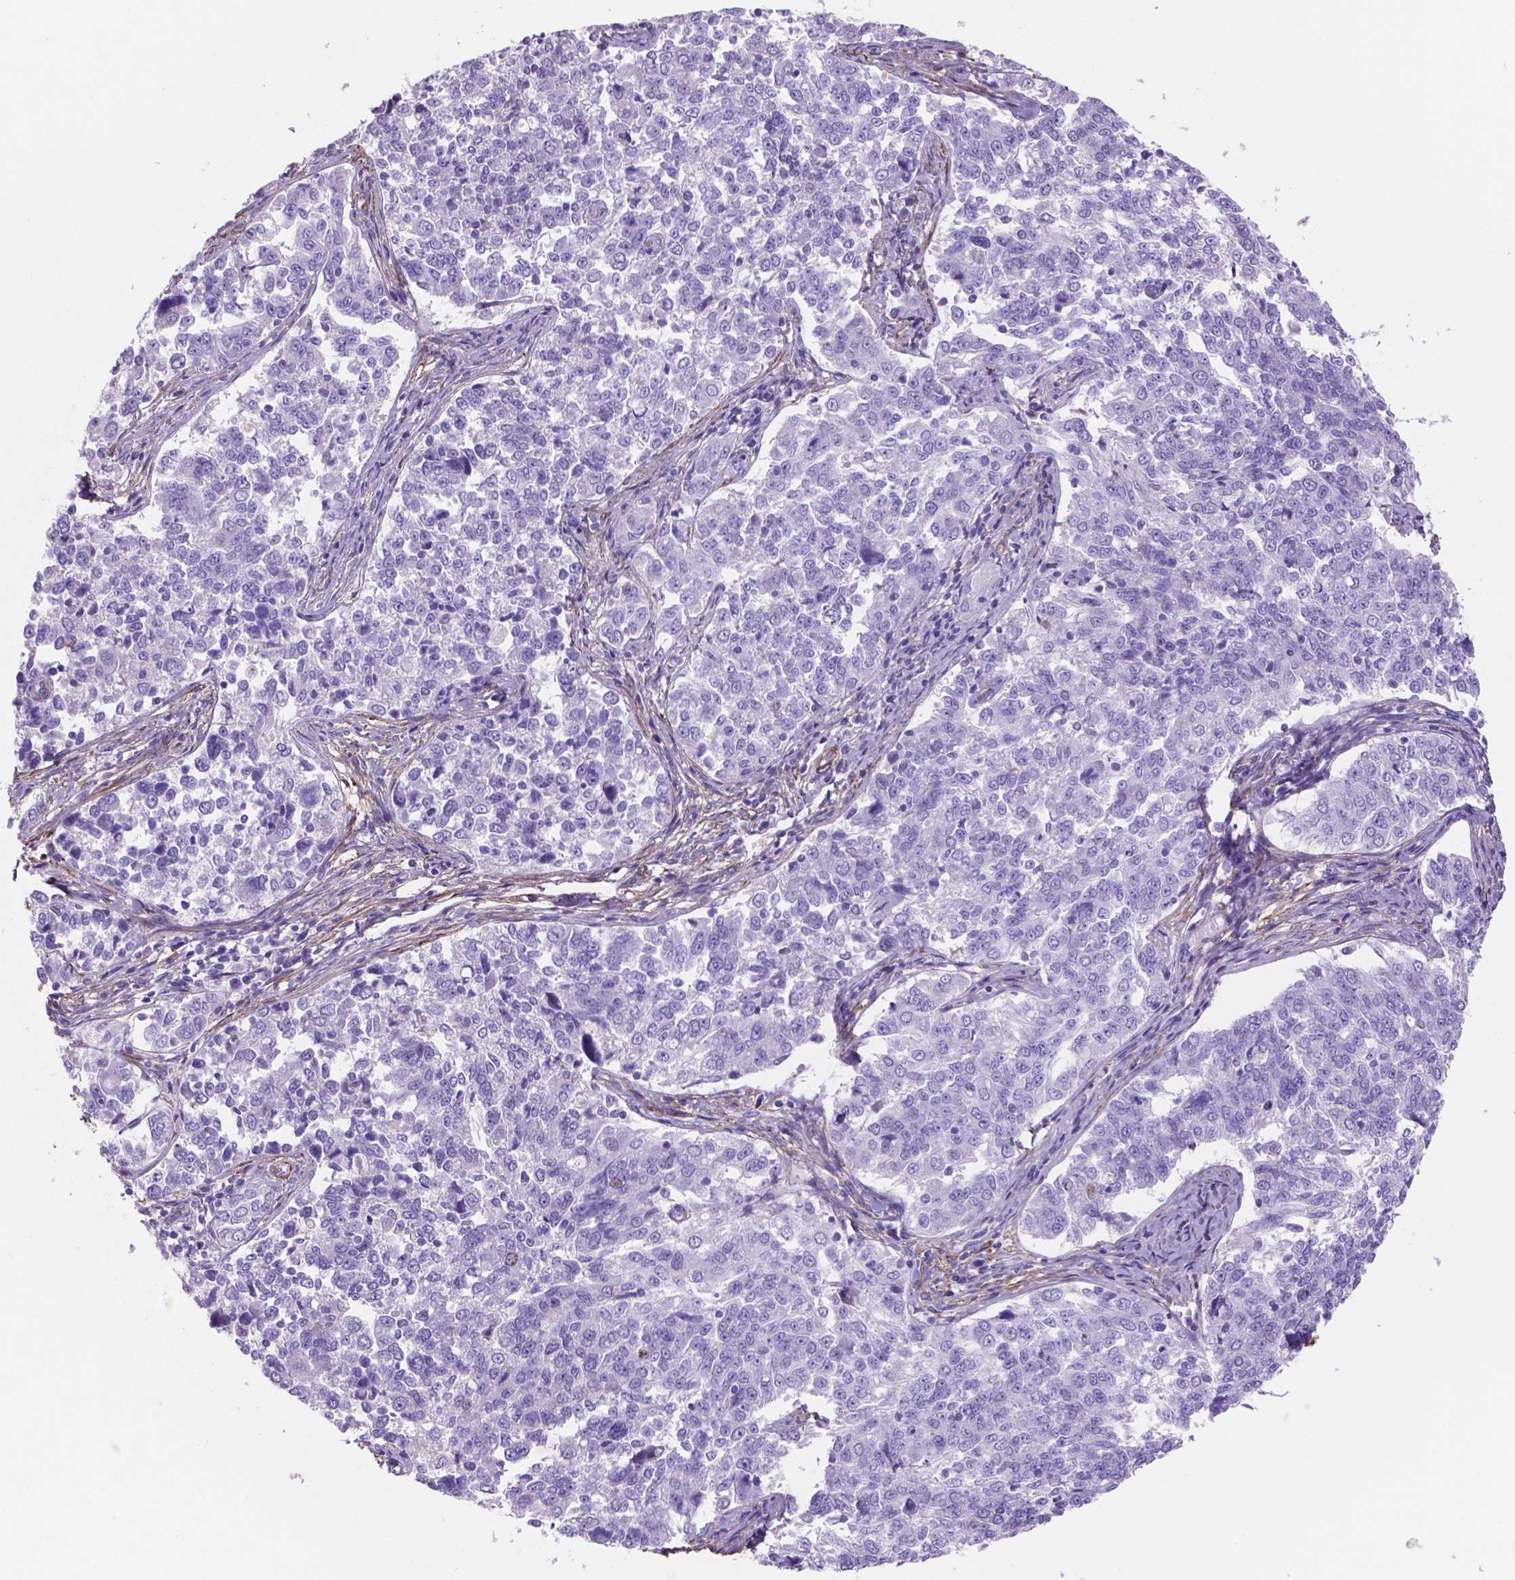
{"staining": {"intensity": "negative", "quantity": "none", "location": "none"}, "tissue": "endometrial cancer", "cell_type": "Tumor cells", "image_type": "cancer", "snomed": [{"axis": "morphology", "description": "Adenocarcinoma, NOS"}, {"axis": "topography", "description": "Endometrium"}], "caption": "Histopathology image shows no significant protein expression in tumor cells of endometrial adenocarcinoma.", "gene": "TOR2A", "patient": {"sex": "female", "age": 43}}